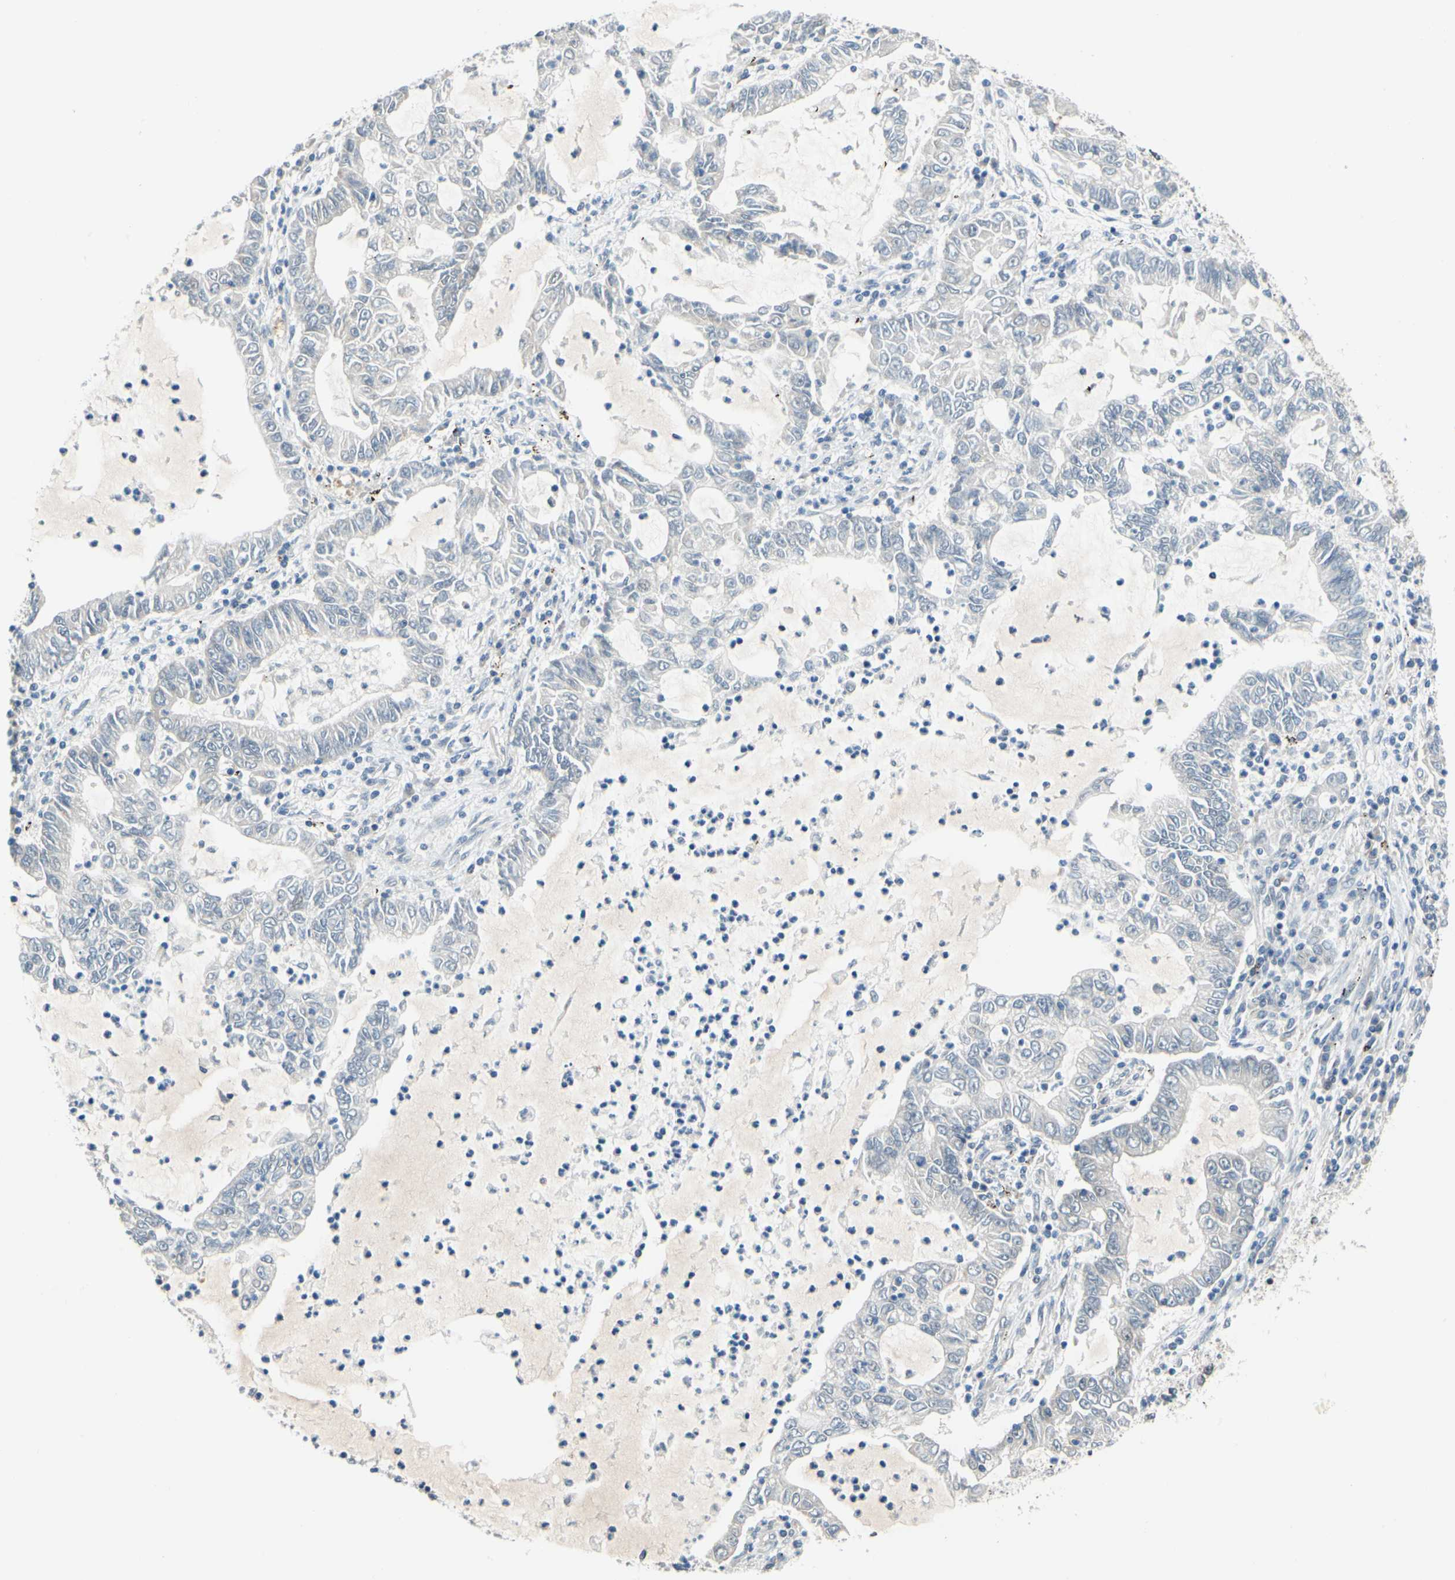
{"staining": {"intensity": "weak", "quantity": "25%-75%", "location": "cytoplasmic/membranous"}, "tissue": "lung cancer", "cell_type": "Tumor cells", "image_type": "cancer", "snomed": [{"axis": "morphology", "description": "Adenocarcinoma, NOS"}, {"axis": "topography", "description": "Lung"}], "caption": "Lung cancer stained for a protein (brown) demonstrates weak cytoplasmic/membranous positive positivity in about 25%-75% of tumor cells.", "gene": "POGZ", "patient": {"sex": "female", "age": 51}}